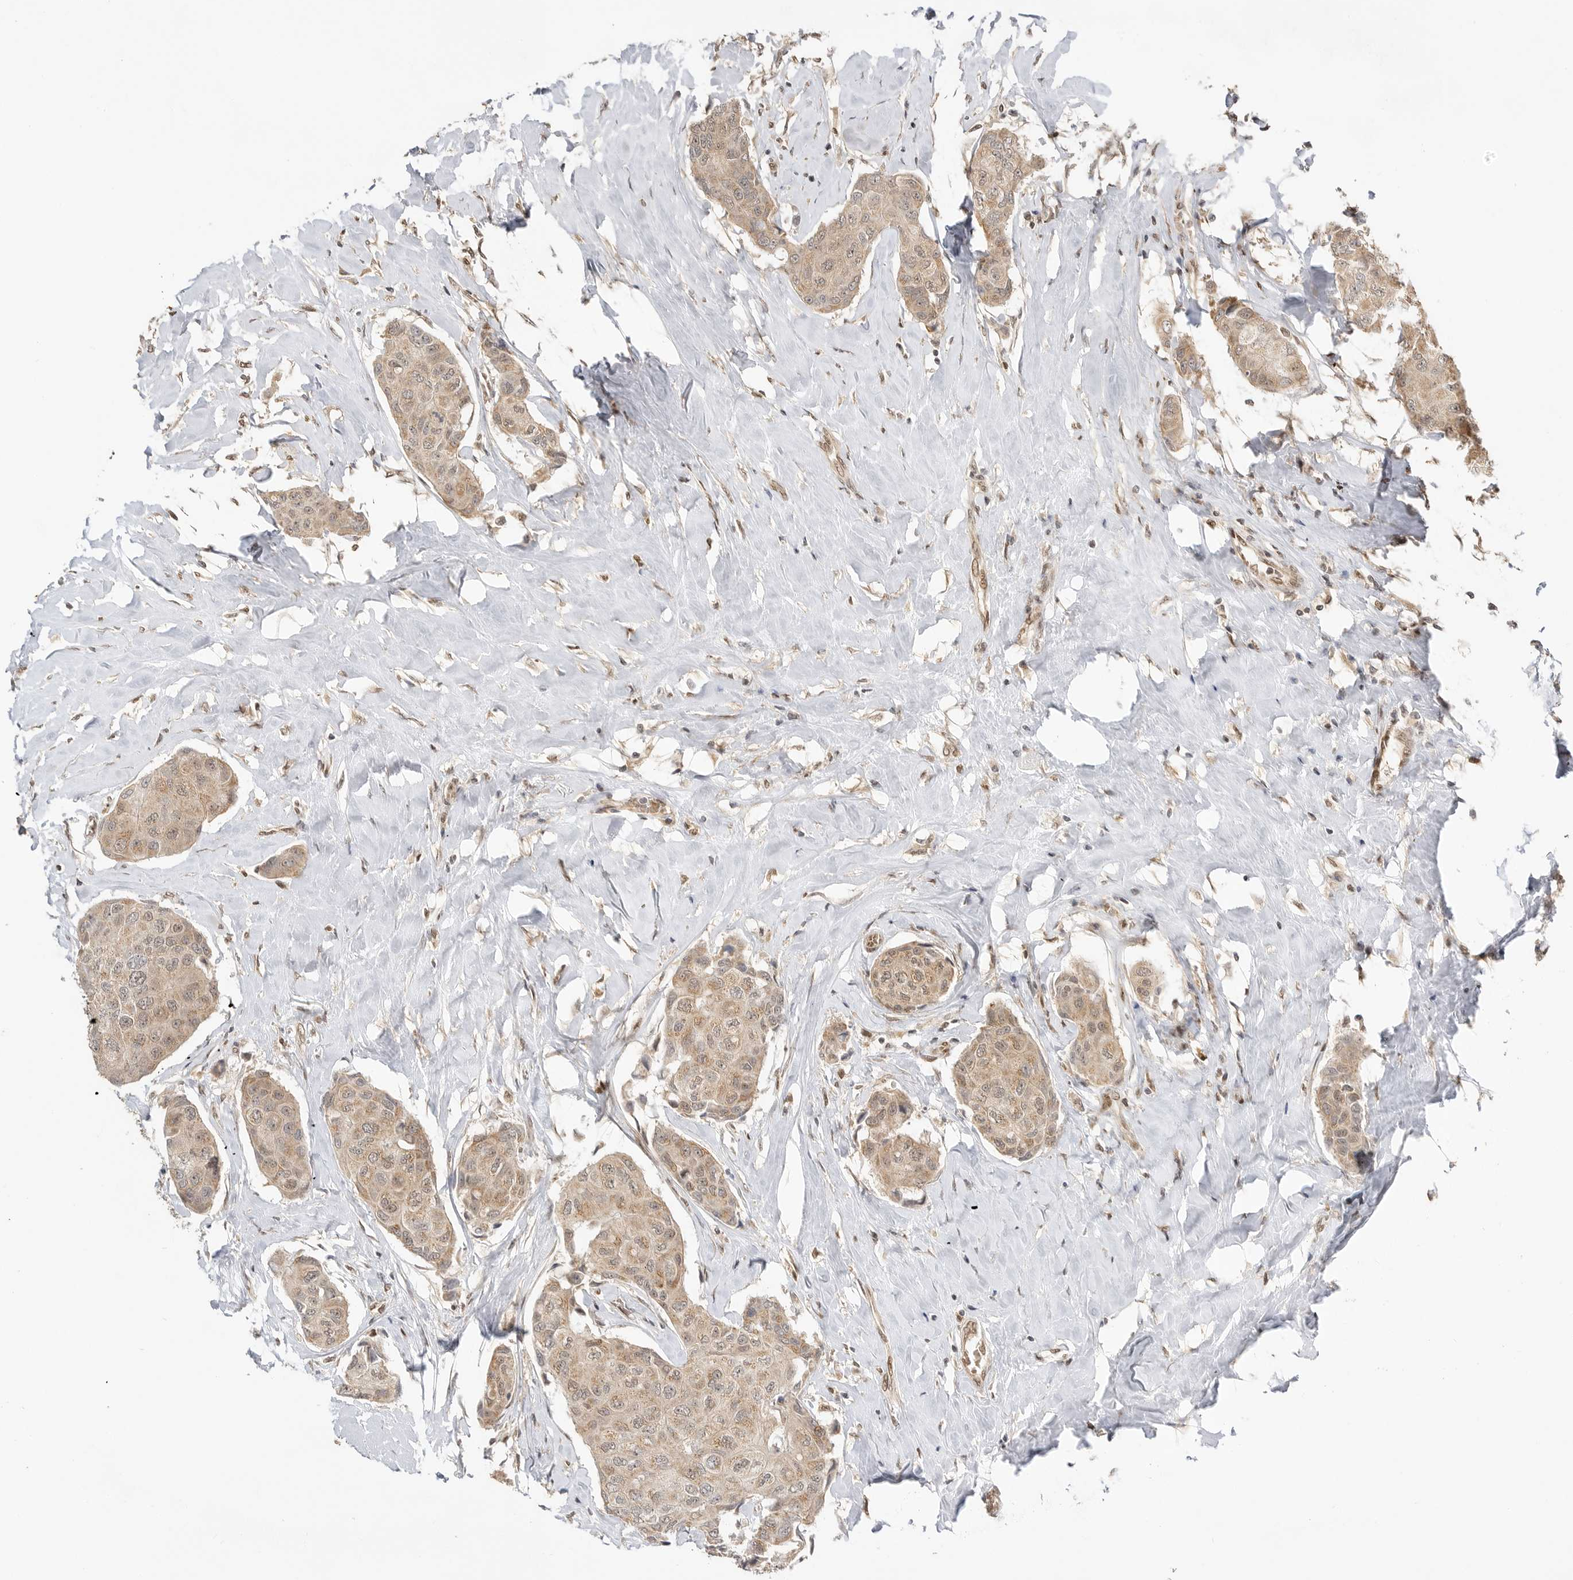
{"staining": {"intensity": "weak", "quantity": ">75%", "location": "cytoplasmic/membranous"}, "tissue": "breast cancer", "cell_type": "Tumor cells", "image_type": "cancer", "snomed": [{"axis": "morphology", "description": "Duct carcinoma"}, {"axis": "topography", "description": "Breast"}], "caption": "Immunohistochemical staining of breast cancer demonstrates low levels of weak cytoplasmic/membranous protein positivity in approximately >75% of tumor cells. The protein of interest is stained brown, and the nuclei are stained in blue (DAB IHC with brightfield microscopy, high magnification).", "gene": "ALKAL1", "patient": {"sex": "female", "age": 80}}